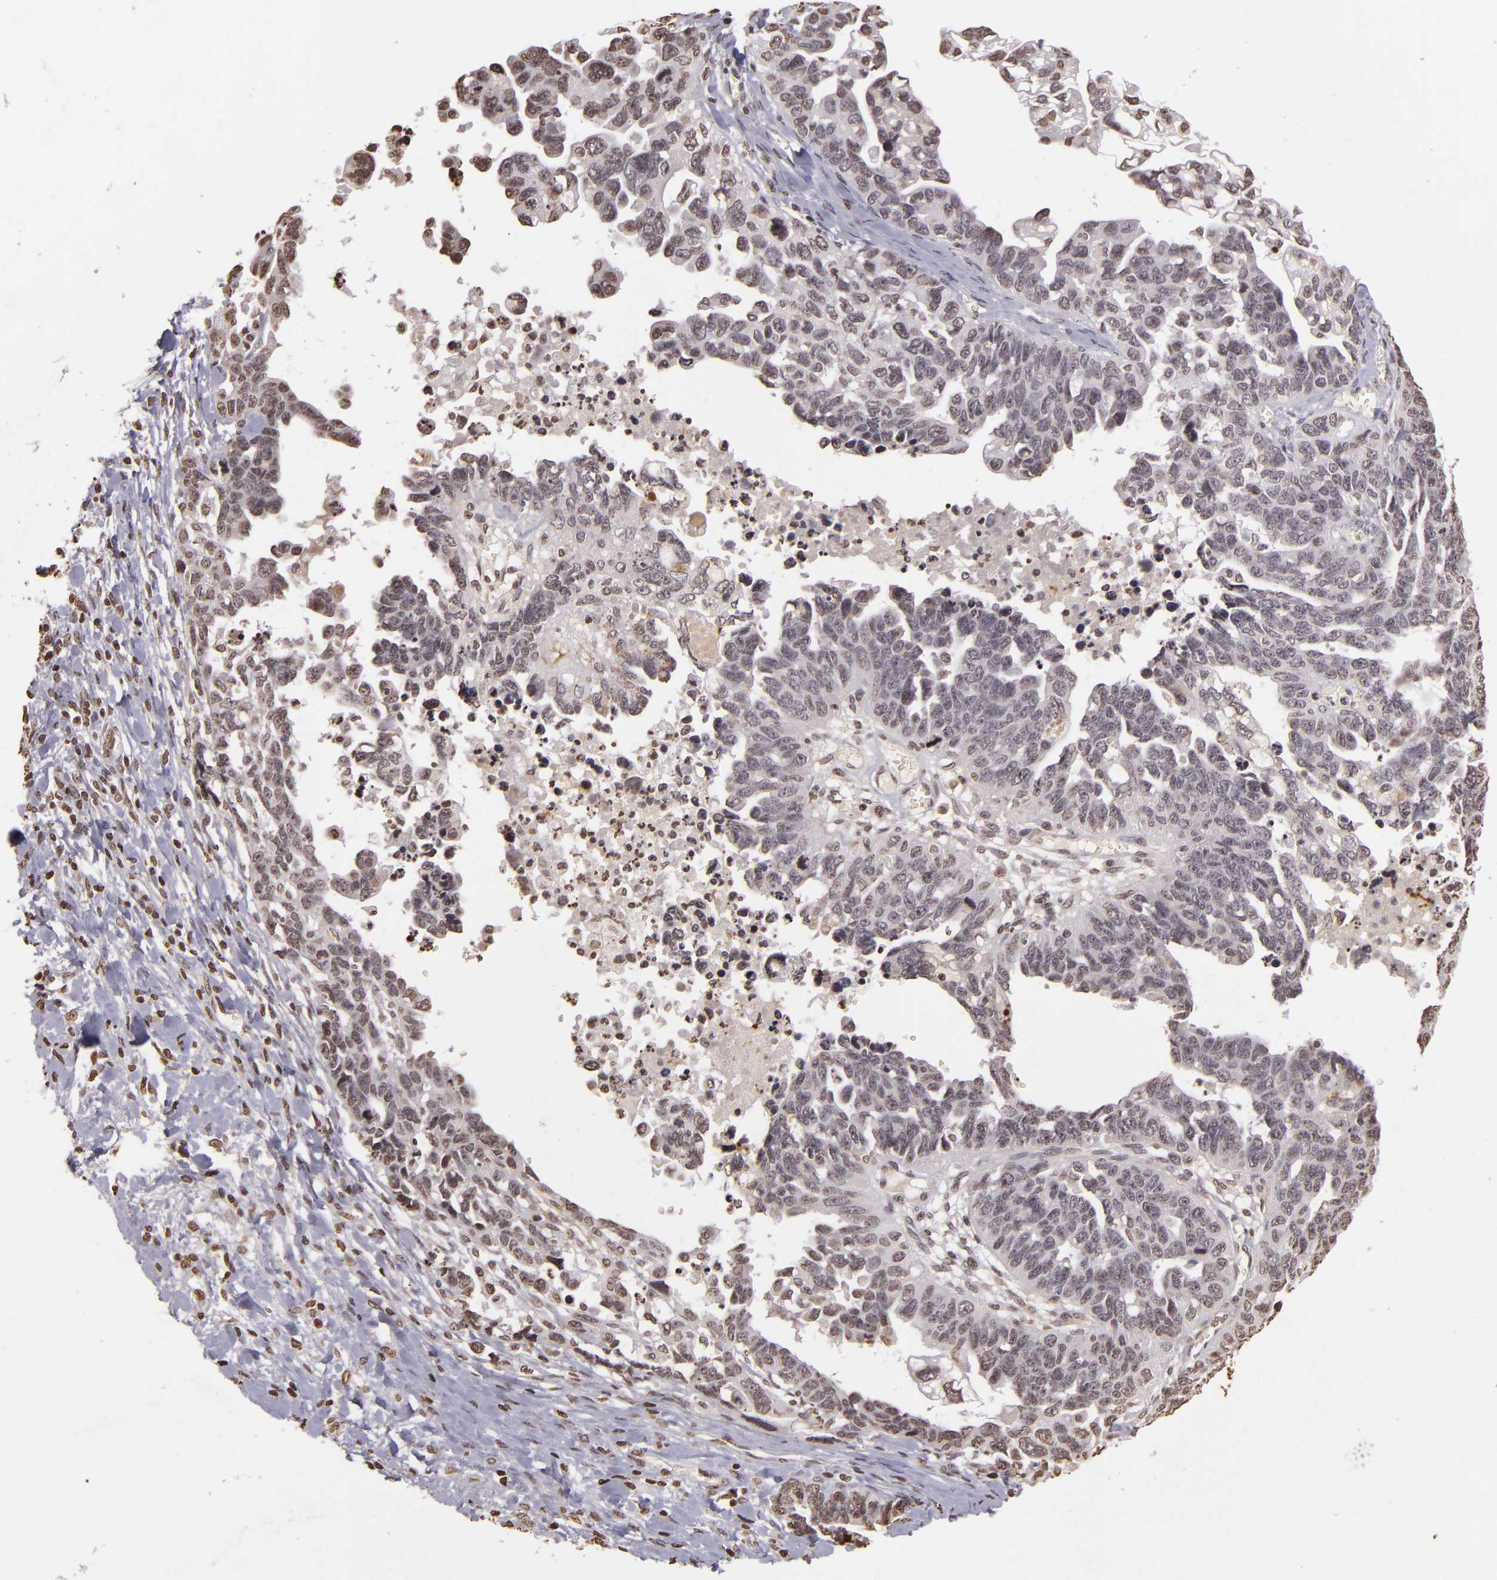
{"staining": {"intensity": "moderate", "quantity": ">75%", "location": "nuclear"}, "tissue": "ovarian cancer", "cell_type": "Tumor cells", "image_type": "cancer", "snomed": [{"axis": "morphology", "description": "Cystadenocarcinoma, serous, NOS"}, {"axis": "topography", "description": "Ovary"}], "caption": "Immunohistochemistry photomicrograph of neoplastic tissue: ovarian cancer stained using immunohistochemistry (IHC) displays medium levels of moderate protein expression localized specifically in the nuclear of tumor cells, appearing as a nuclear brown color.", "gene": "THRB", "patient": {"sex": "female", "age": 69}}